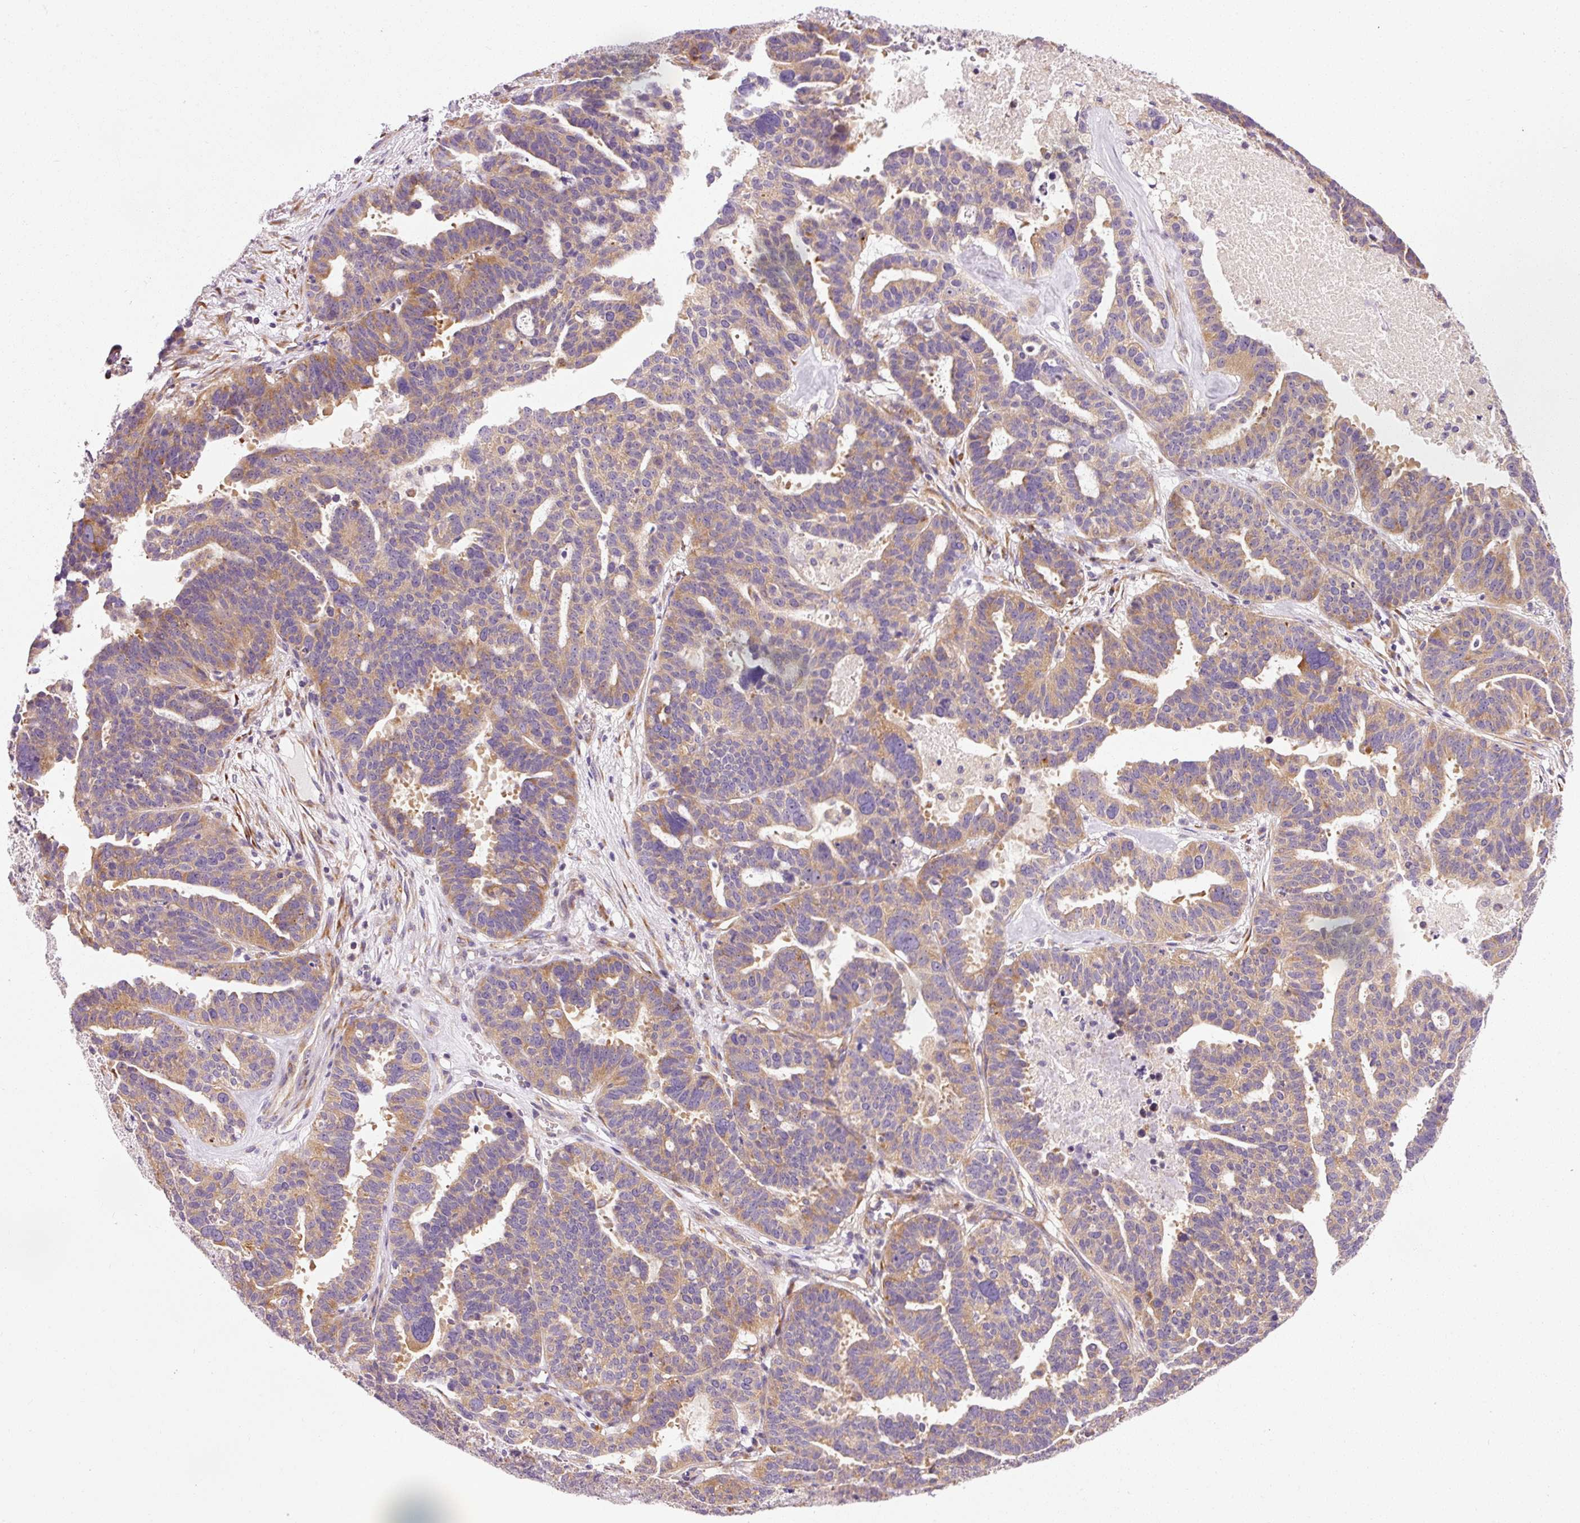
{"staining": {"intensity": "moderate", "quantity": "25%-75%", "location": "cytoplasmic/membranous"}, "tissue": "ovarian cancer", "cell_type": "Tumor cells", "image_type": "cancer", "snomed": [{"axis": "morphology", "description": "Cystadenocarcinoma, serous, NOS"}, {"axis": "topography", "description": "Ovary"}], "caption": "Immunohistochemistry (IHC) (DAB) staining of ovarian serous cystadenocarcinoma exhibits moderate cytoplasmic/membranous protein expression in about 25%-75% of tumor cells. (IHC, brightfield microscopy, high magnification).", "gene": "RPL10A", "patient": {"sex": "female", "age": 59}}